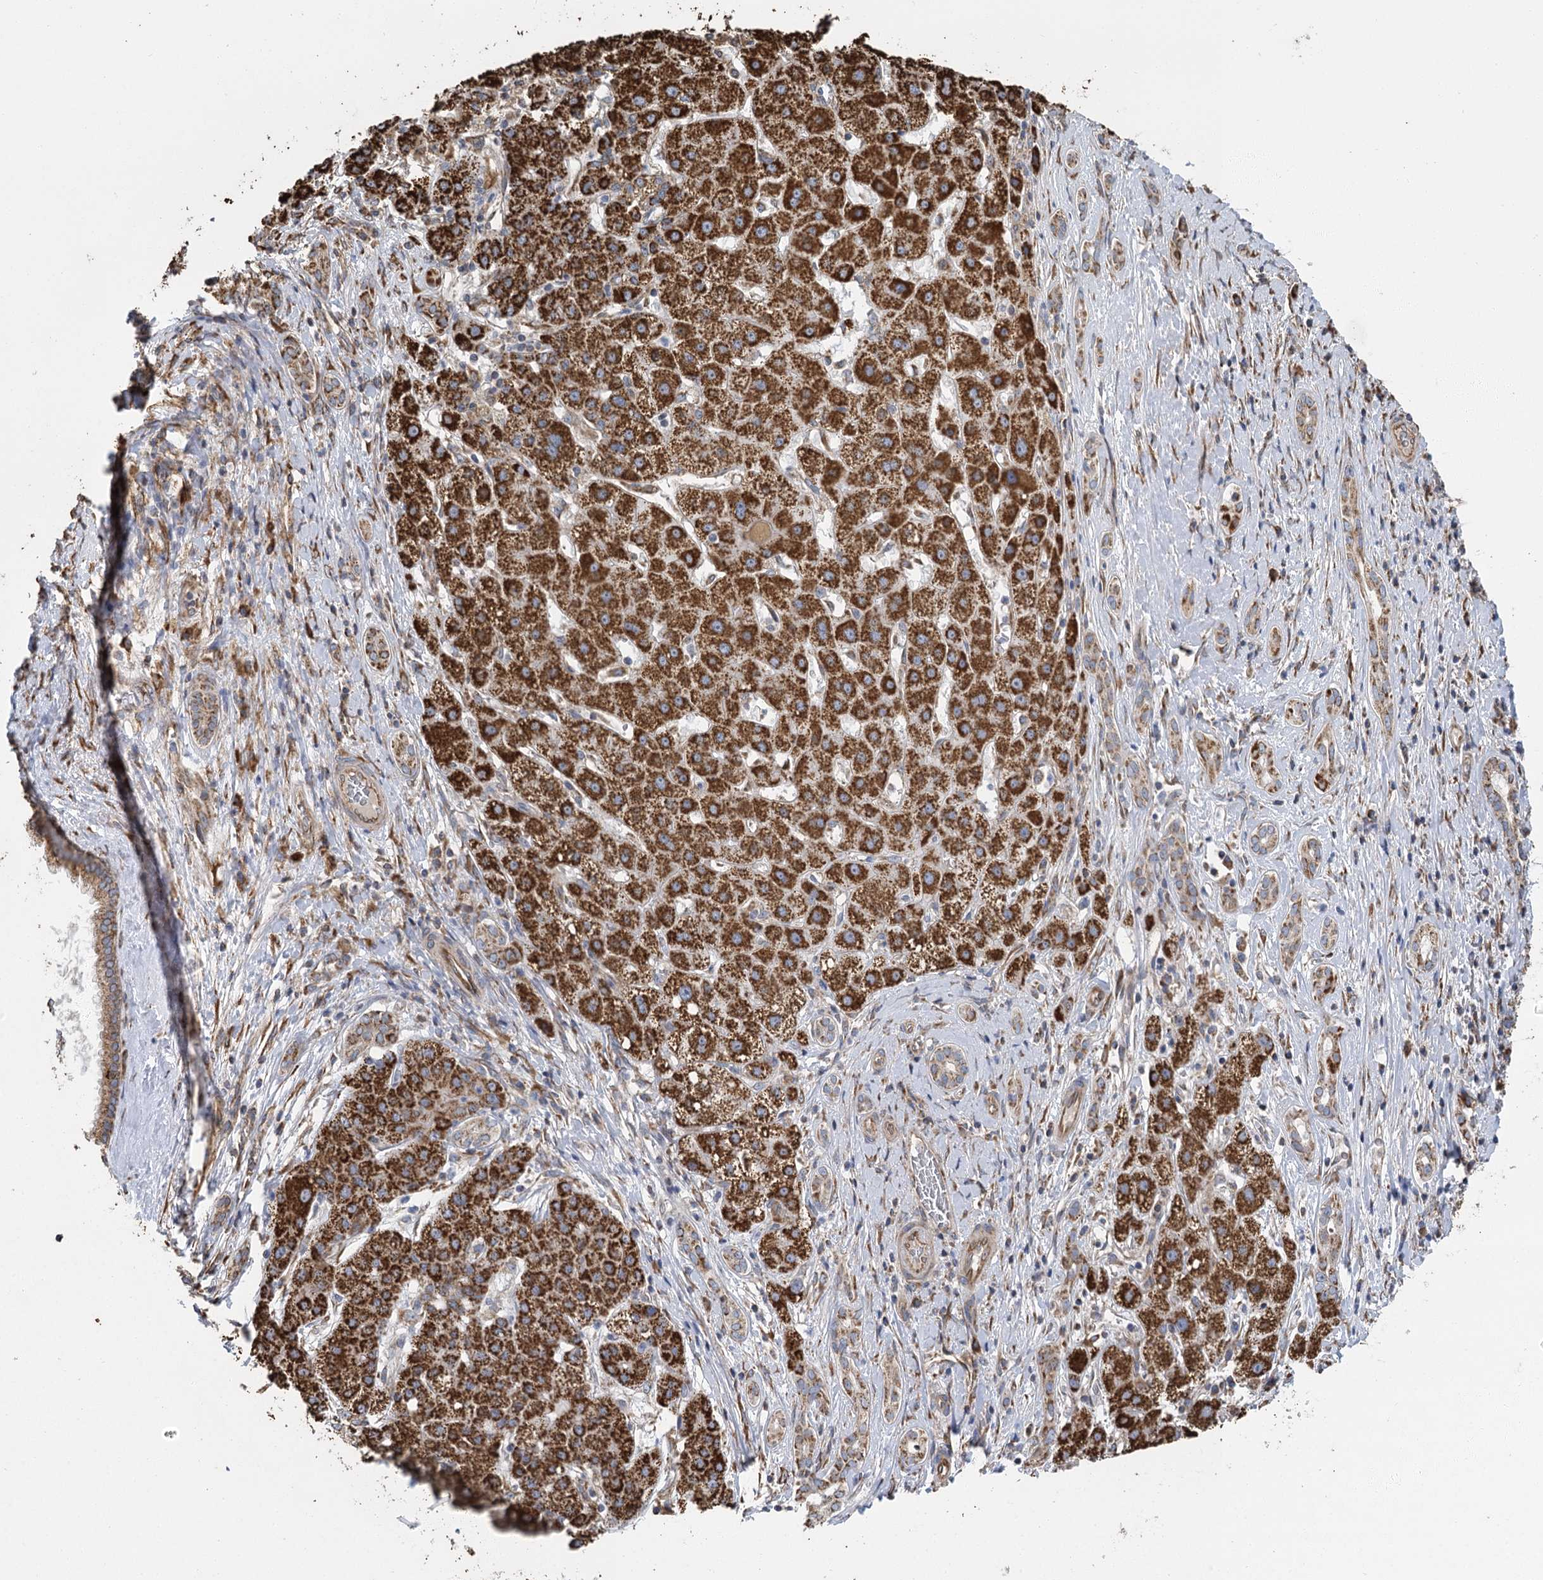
{"staining": {"intensity": "strong", "quantity": ">75%", "location": "cytoplasmic/membranous"}, "tissue": "liver cancer", "cell_type": "Tumor cells", "image_type": "cancer", "snomed": [{"axis": "morphology", "description": "Carcinoma, Hepatocellular, NOS"}, {"axis": "topography", "description": "Liver"}], "caption": "Immunohistochemistry photomicrograph of neoplastic tissue: human liver hepatocellular carcinoma stained using IHC shows high levels of strong protein expression localized specifically in the cytoplasmic/membranous of tumor cells, appearing as a cytoplasmic/membranous brown color.", "gene": "IL11RA", "patient": {"sex": "male", "age": 65}}